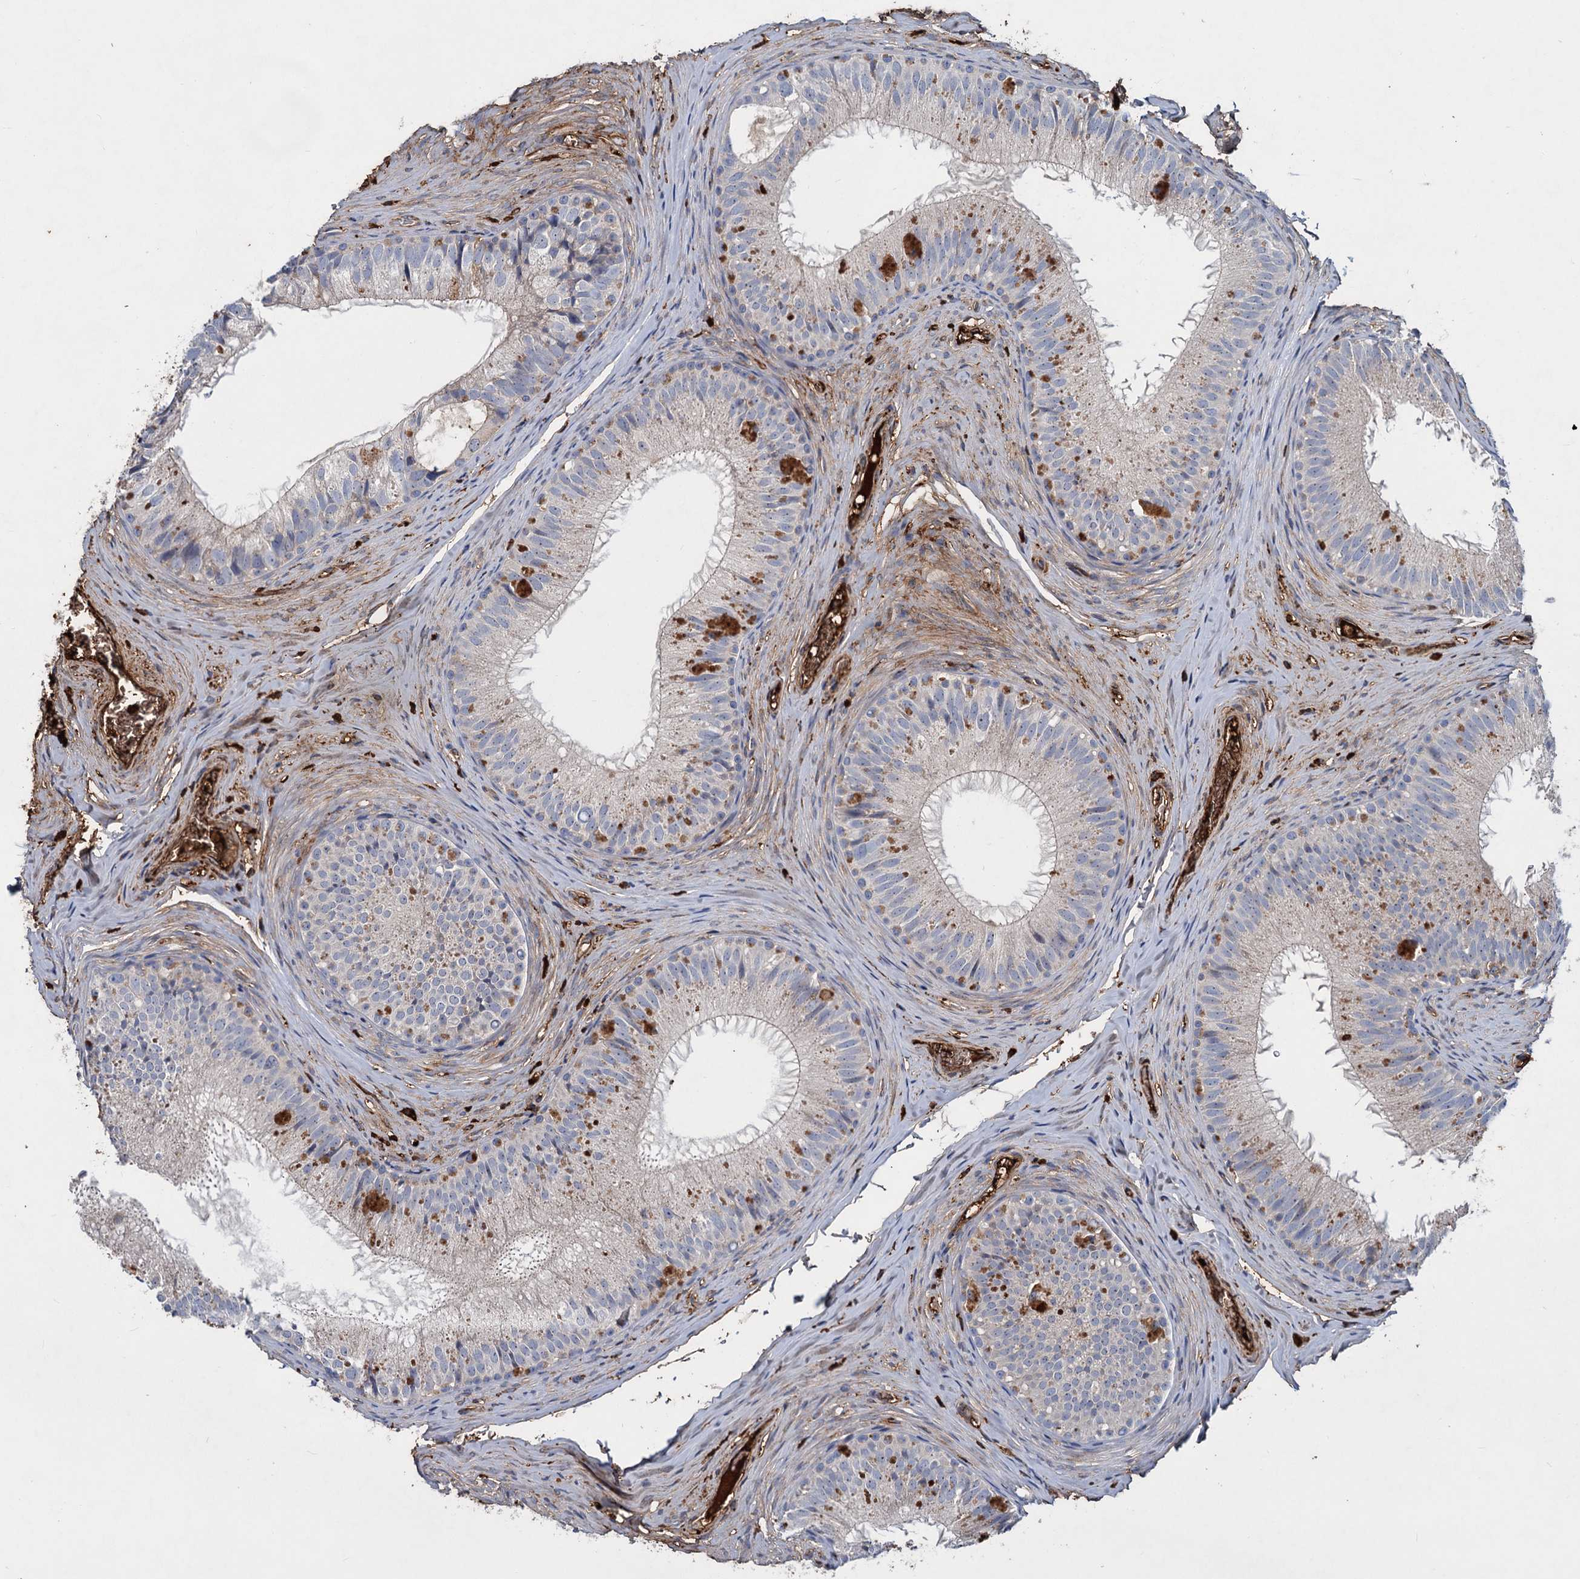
{"staining": {"intensity": "moderate", "quantity": "<25%", "location": "cytoplasmic/membranous,nuclear"}, "tissue": "epididymis", "cell_type": "Glandular cells", "image_type": "normal", "snomed": [{"axis": "morphology", "description": "Normal tissue, NOS"}, {"axis": "topography", "description": "Epididymis"}], "caption": "Epididymis stained with a brown dye displays moderate cytoplasmic/membranous,nuclear positive staining in approximately <25% of glandular cells.", "gene": "CHRD", "patient": {"sex": "male", "age": 34}}